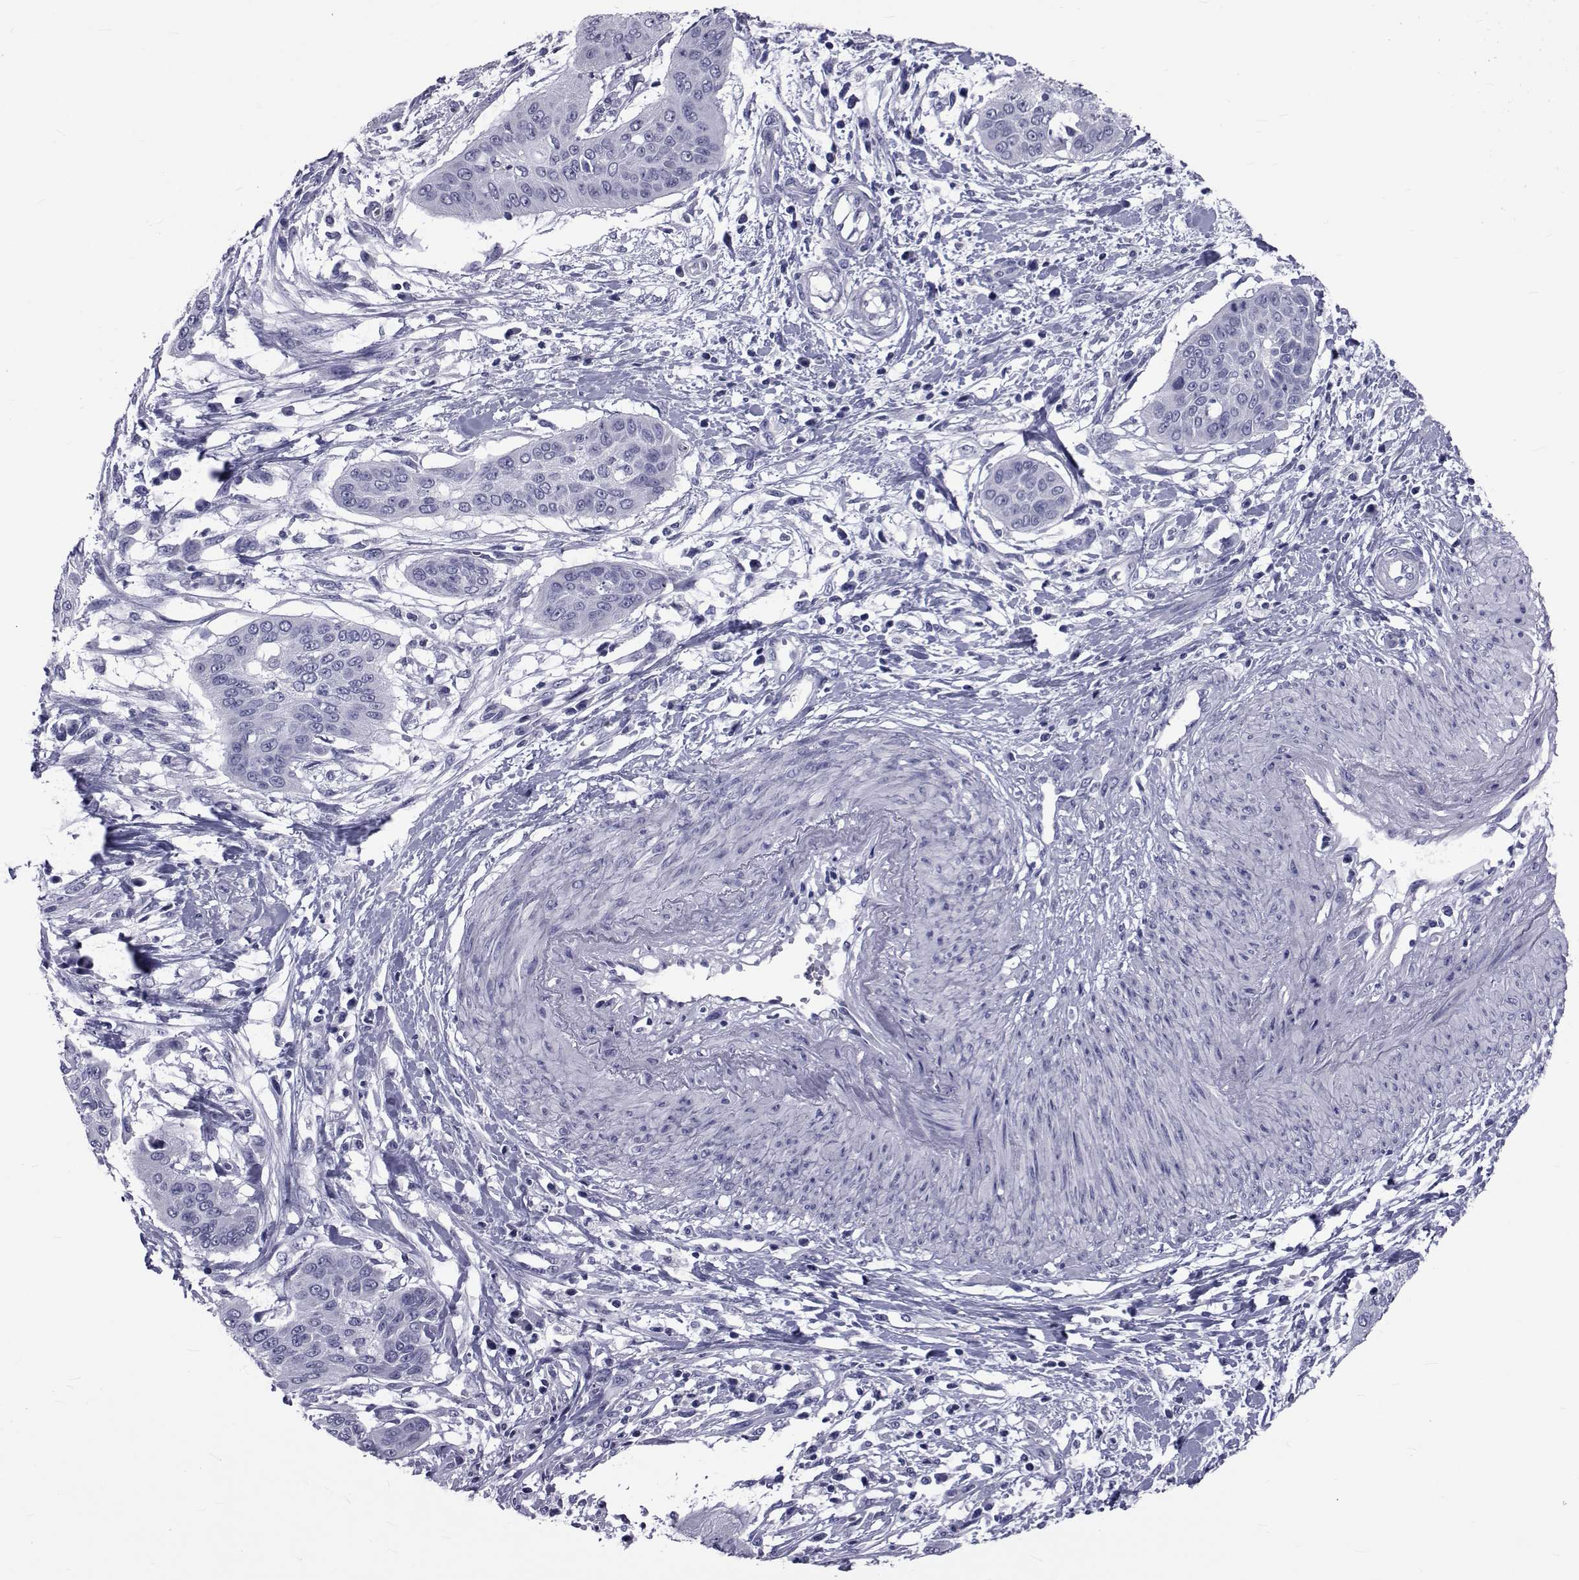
{"staining": {"intensity": "negative", "quantity": "none", "location": "none"}, "tissue": "cervical cancer", "cell_type": "Tumor cells", "image_type": "cancer", "snomed": [{"axis": "morphology", "description": "Squamous cell carcinoma, NOS"}, {"axis": "topography", "description": "Cervix"}], "caption": "A histopathology image of cervical cancer stained for a protein demonstrates no brown staining in tumor cells.", "gene": "GKAP1", "patient": {"sex": "female", "age": 39}}